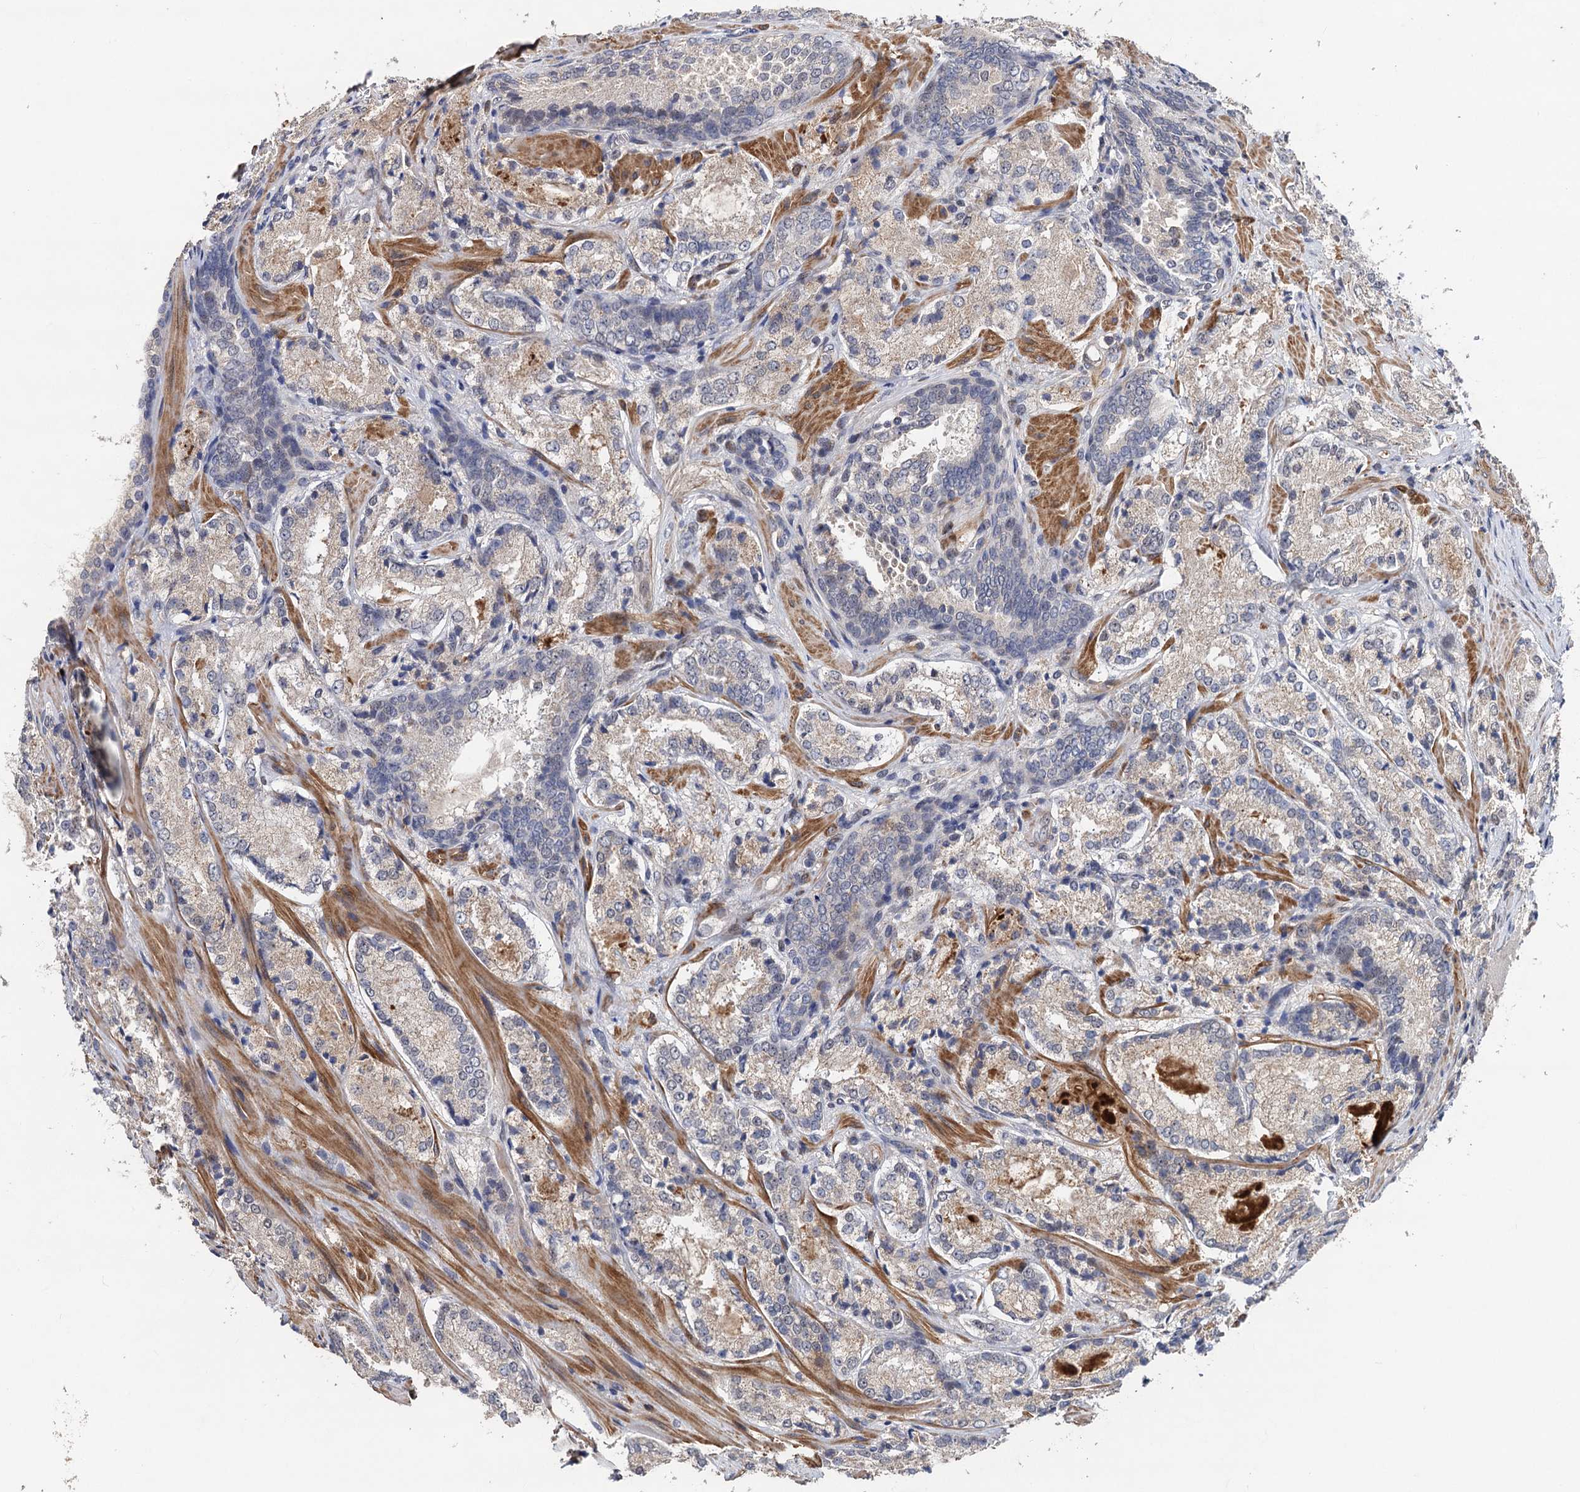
{"staining": {"intensity": "weak", "quantity": "<25%", "location": "cytoplasmic/membranous"}, "tissue": "prostate cancer", "cell_type": "Tumor cells", "image_type": "cancer", "snomed": [{"axis": "morphology", "description": "Adenocarcinoma, Low grade"}, {"axis": "topography", "description": "Prostate"}], "caption": "Tumor cells show no significant protein positivity in prostate cancer (adenocarcinoma (low-grade)).", "gene": "PPTC7", "patient": {"sex": "male", "age": 74}}